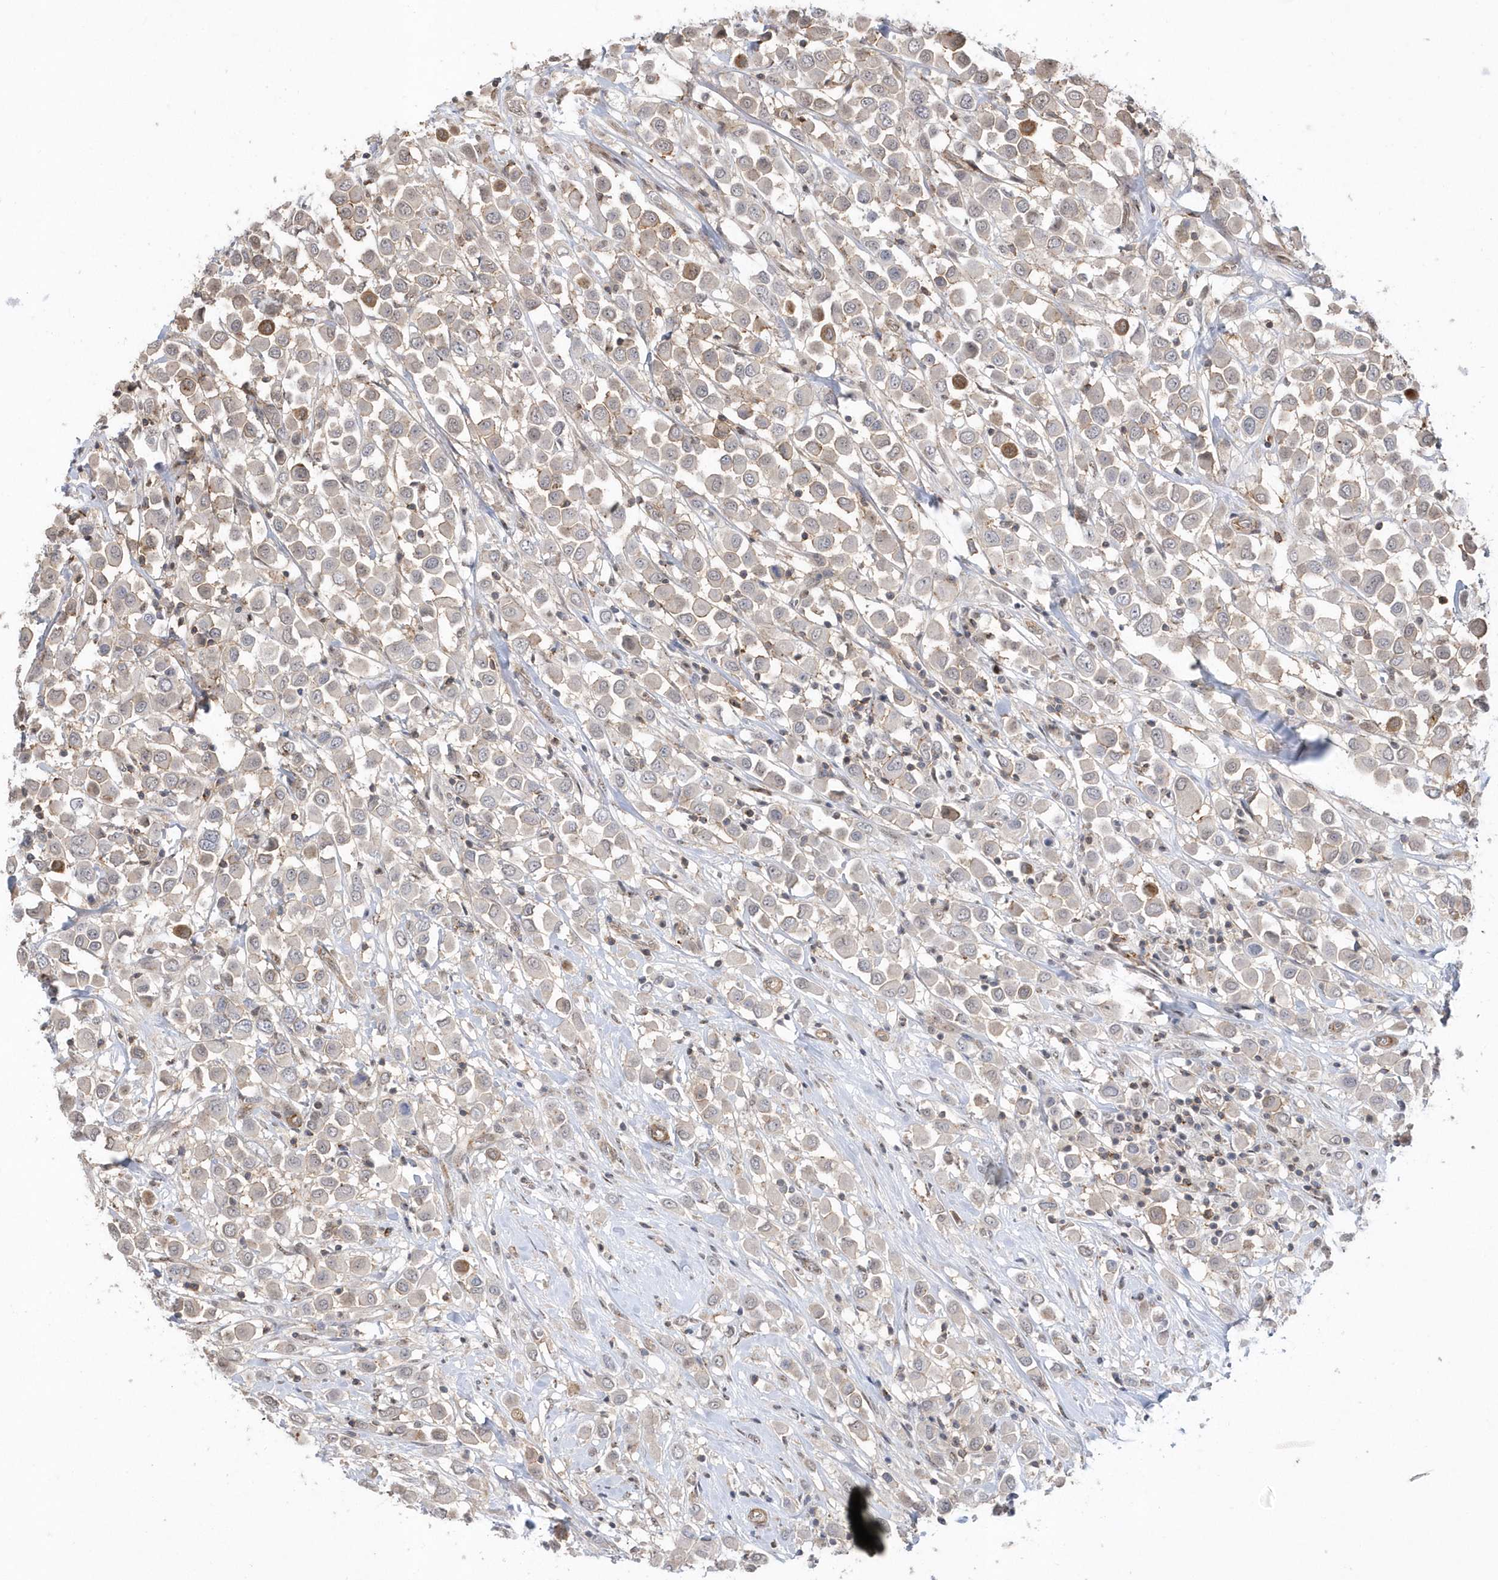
{"staining": {"intensity": "moderate", "quantity": "<25%", "location": "cytoplasmic/membranous"}, "tissue": "breast cancer", "cell_type": "Tumor cells", "image_type": "cancer", "snomed": [{"axis": "morphology", "description": "Duct carcinoma"}, {"axis": "topography", "description": "Breast"}], "caption": "Immunohistochemistry (DAB) staining of breast cancer (intraductal carcinoma) displays moderate cytoplasmic/membranous protein expression in about <25% of tumor cells.", "gene": "CRIP3", "patient": {"sex": "female", "age": 61}}